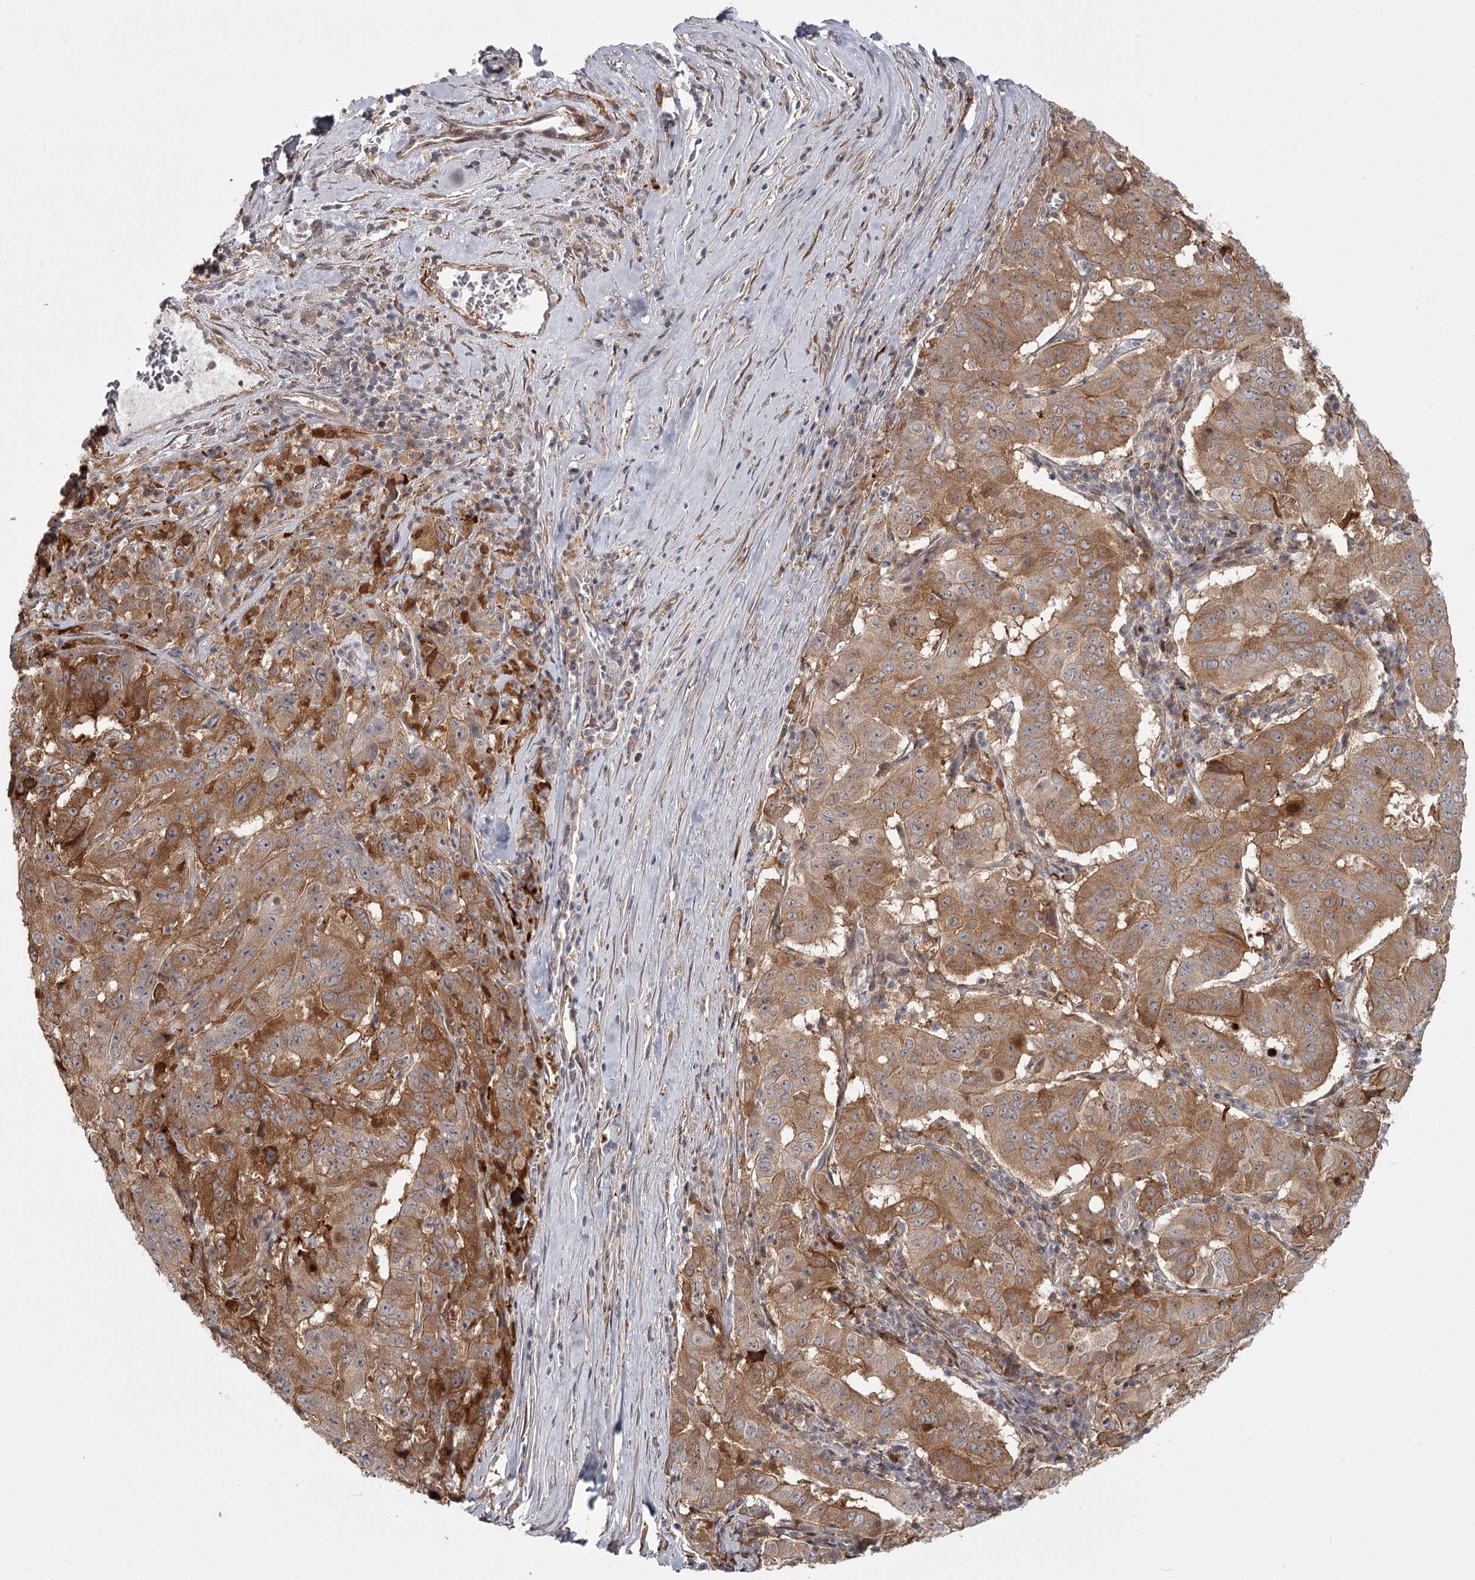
{"staining": {"intensity": "moderate", "quantity": ">75%", "location": "cytoplasmic/membranous"}, "tissue": "pancreatic cancer", "cell_type": "Tumor cells", "image_type": "cancer", "snomed": [{"axis": "morphology", "description": "Adenocarcinoma, NOS"}, {"axis": "topography", "description": "Pancreas"}], "caption": "Protein staining shows moderate cytoplasmic/membranous staining in about >75% of tumor cells in pancreatic cancer (adenocarcinoma).", "gene": "CCNG2", "patient": {"sex": "male", "age": 63}}